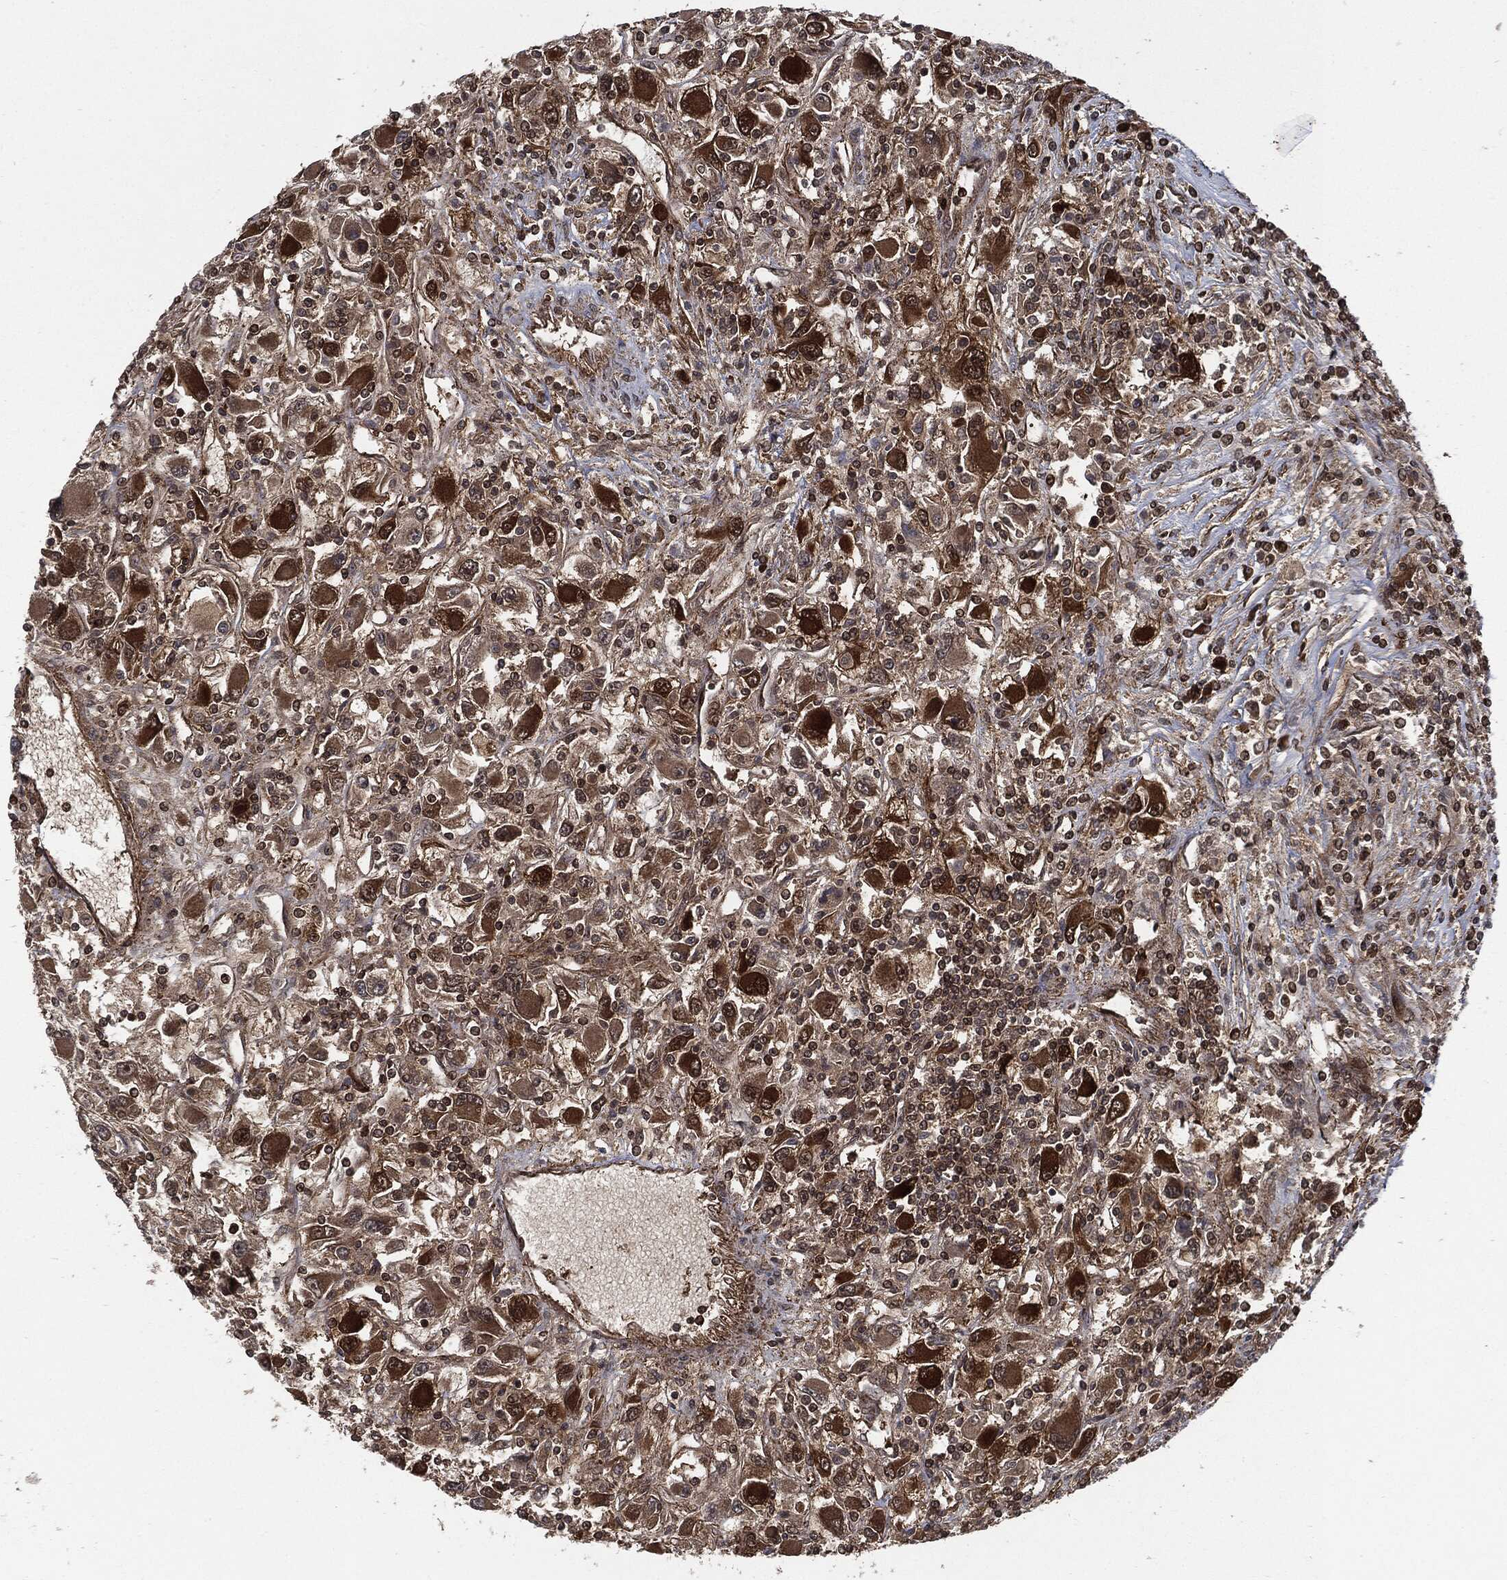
{"staining": {"intensity": "strong", "quantity": "25%-75%", "location": "cytoplasmic/membranous,nuclear"}, "tissue": "renal cancer", "cell_type": "Tumor cells", "image_type": "cancer", "snomed": [{"axis": "morphology", "description": "Adenocarcinoma, NOS"}, {"axis": "topography", "description": "Kidney"}], "caption": "A brown stain labels strong cytoplasmic/membranous and nuclear staining of a protein in human renal cancer tumor cells.", "gene": "CUTA", "patient": {"sex": "female", "age": 67}}